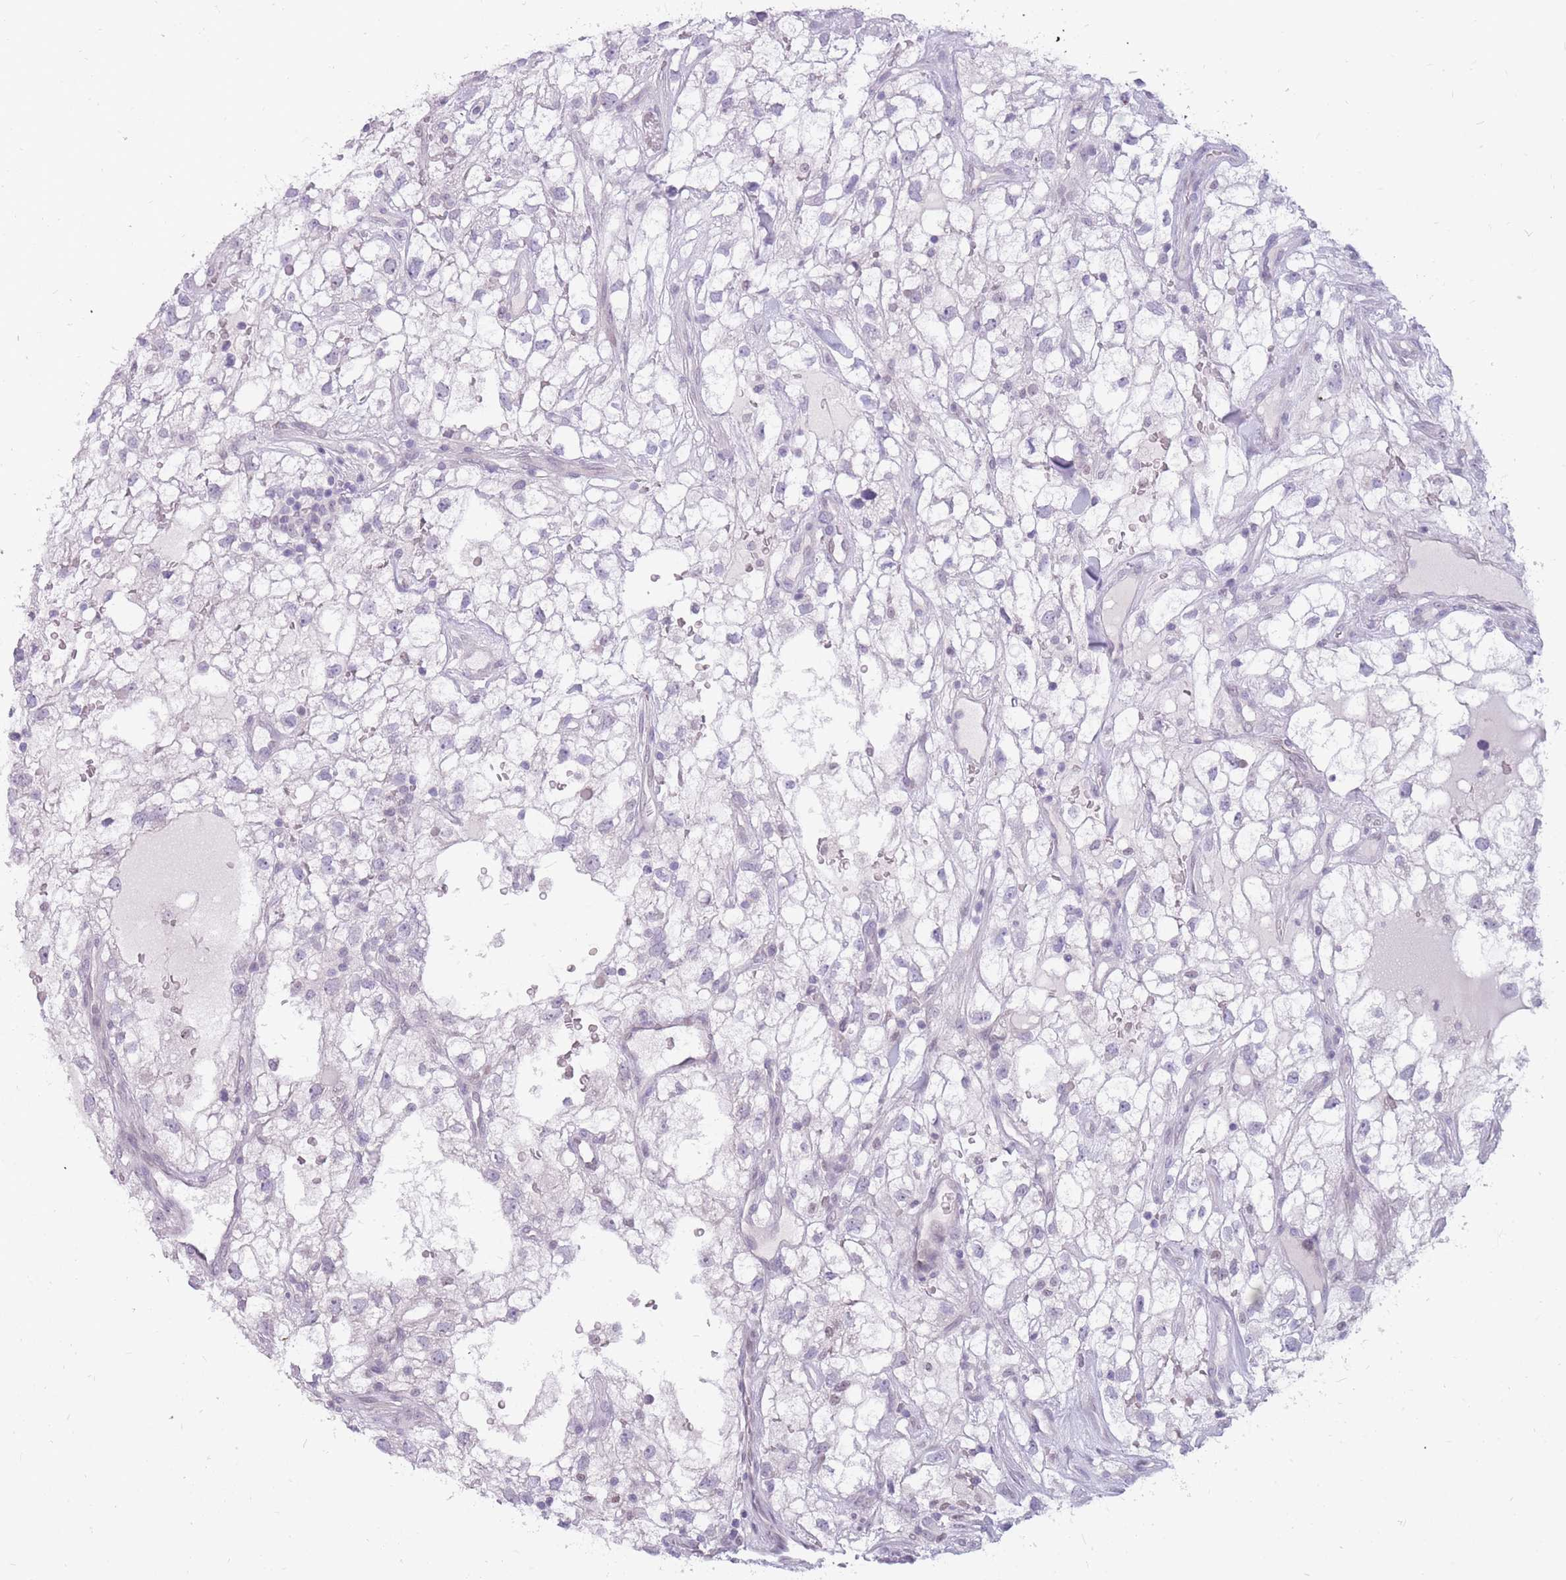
{"staining": {"intensity": "negative", "quantity": "none", "location": "none"}, "tissue": "renal cancer", "cell_type": "Tumor cells", "image_type": "cancer", "snomed": [{"axis": "morphology", "description": "Adenocarcinoma, NOS"}, {"axis": "topography", "description": "Kidney"}], "caption": "DAB immunohistochemical staining of renal cancer (adenocarcinoma) displays no significant expression in tumor cells.", "gene": "POMZP3", "patient": {"sex": "male", "age": 59}}